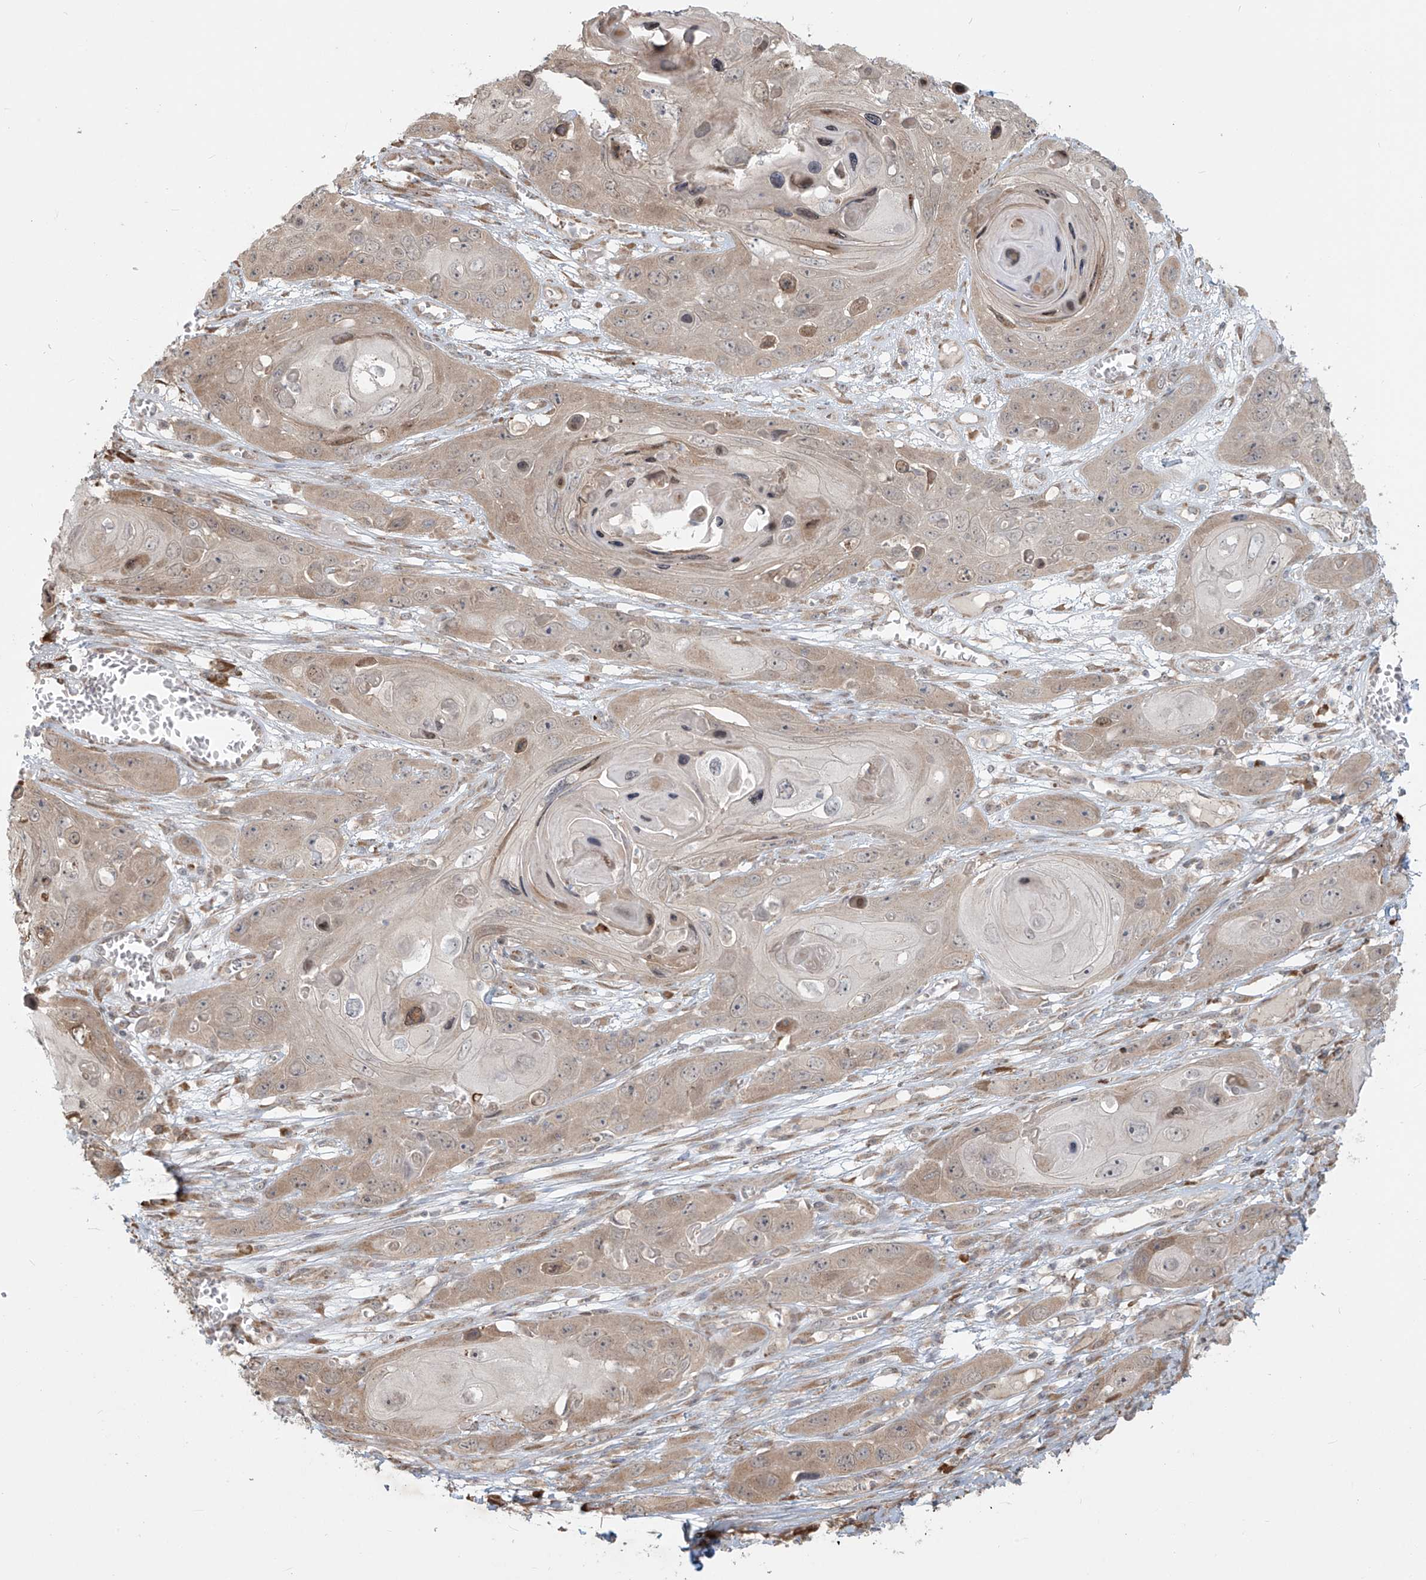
{"staining": {"intensity": "weak", "quantity": "25%-75%", "location": "cytoplasmic/membranous"}, "tissue": "skin cancer", "cell_type": "Tumor cells", "image_type": "cancer", "snomed": [{"axis": "morphology", "description": "Squamous cell carcinoma, NOS"}, {"axis": "topography", "description": "Skin"}], "caption": "IHC staining of squamous cell carcinoma (skin), which demonstrates low levels of weak cytoplasmic/membranous expression in about 25%-75% of tumor cells indicating weak cytoplasmic/membranous protein expression. The staining was performed using DAB (3,3'-diaminobenzidine) (brown) for protein detection and nuclei were counterstained in hematoxylin (blue).", "gene": "PLEKHM3", "patient": {"sex": "male", "age": 55}}